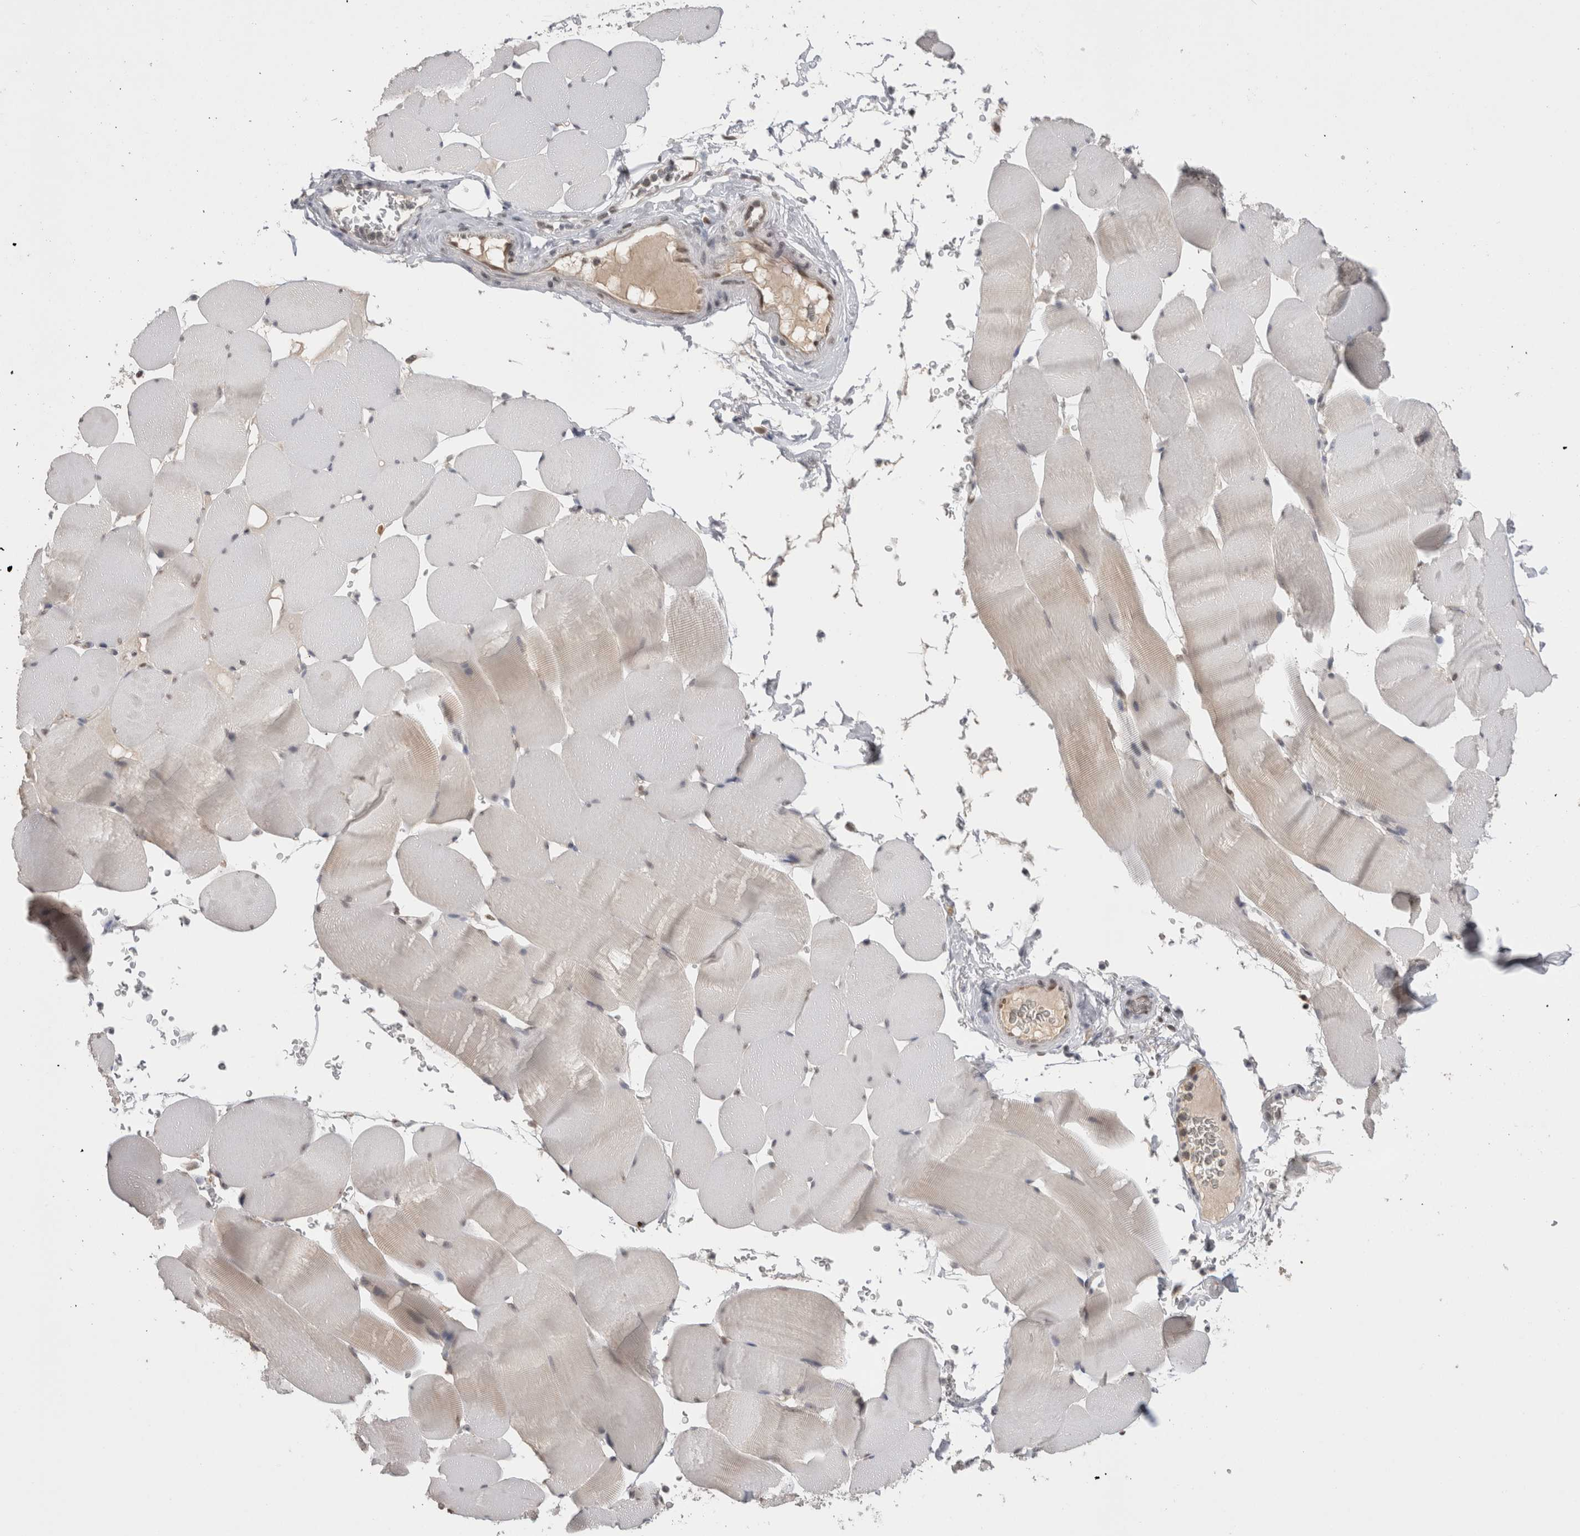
{"staining": {"intensity": "negative", "quantity": "none", "location": "none"}, "tissue": "skeletal muscle", "cell_type": "Myocytes", "image_type": "normal", "snomed": [{"axis": "morphology", "description": "Normal tissue, NOS"}, {"axis": "topography", "description": "Skeletal muscle"}], "caption": "Immunohistochemistry of benign human skeletal muscle shows no staining in myocytes.", "gene": "DAXX", "patient": {"sex": "male", "age": 62}}